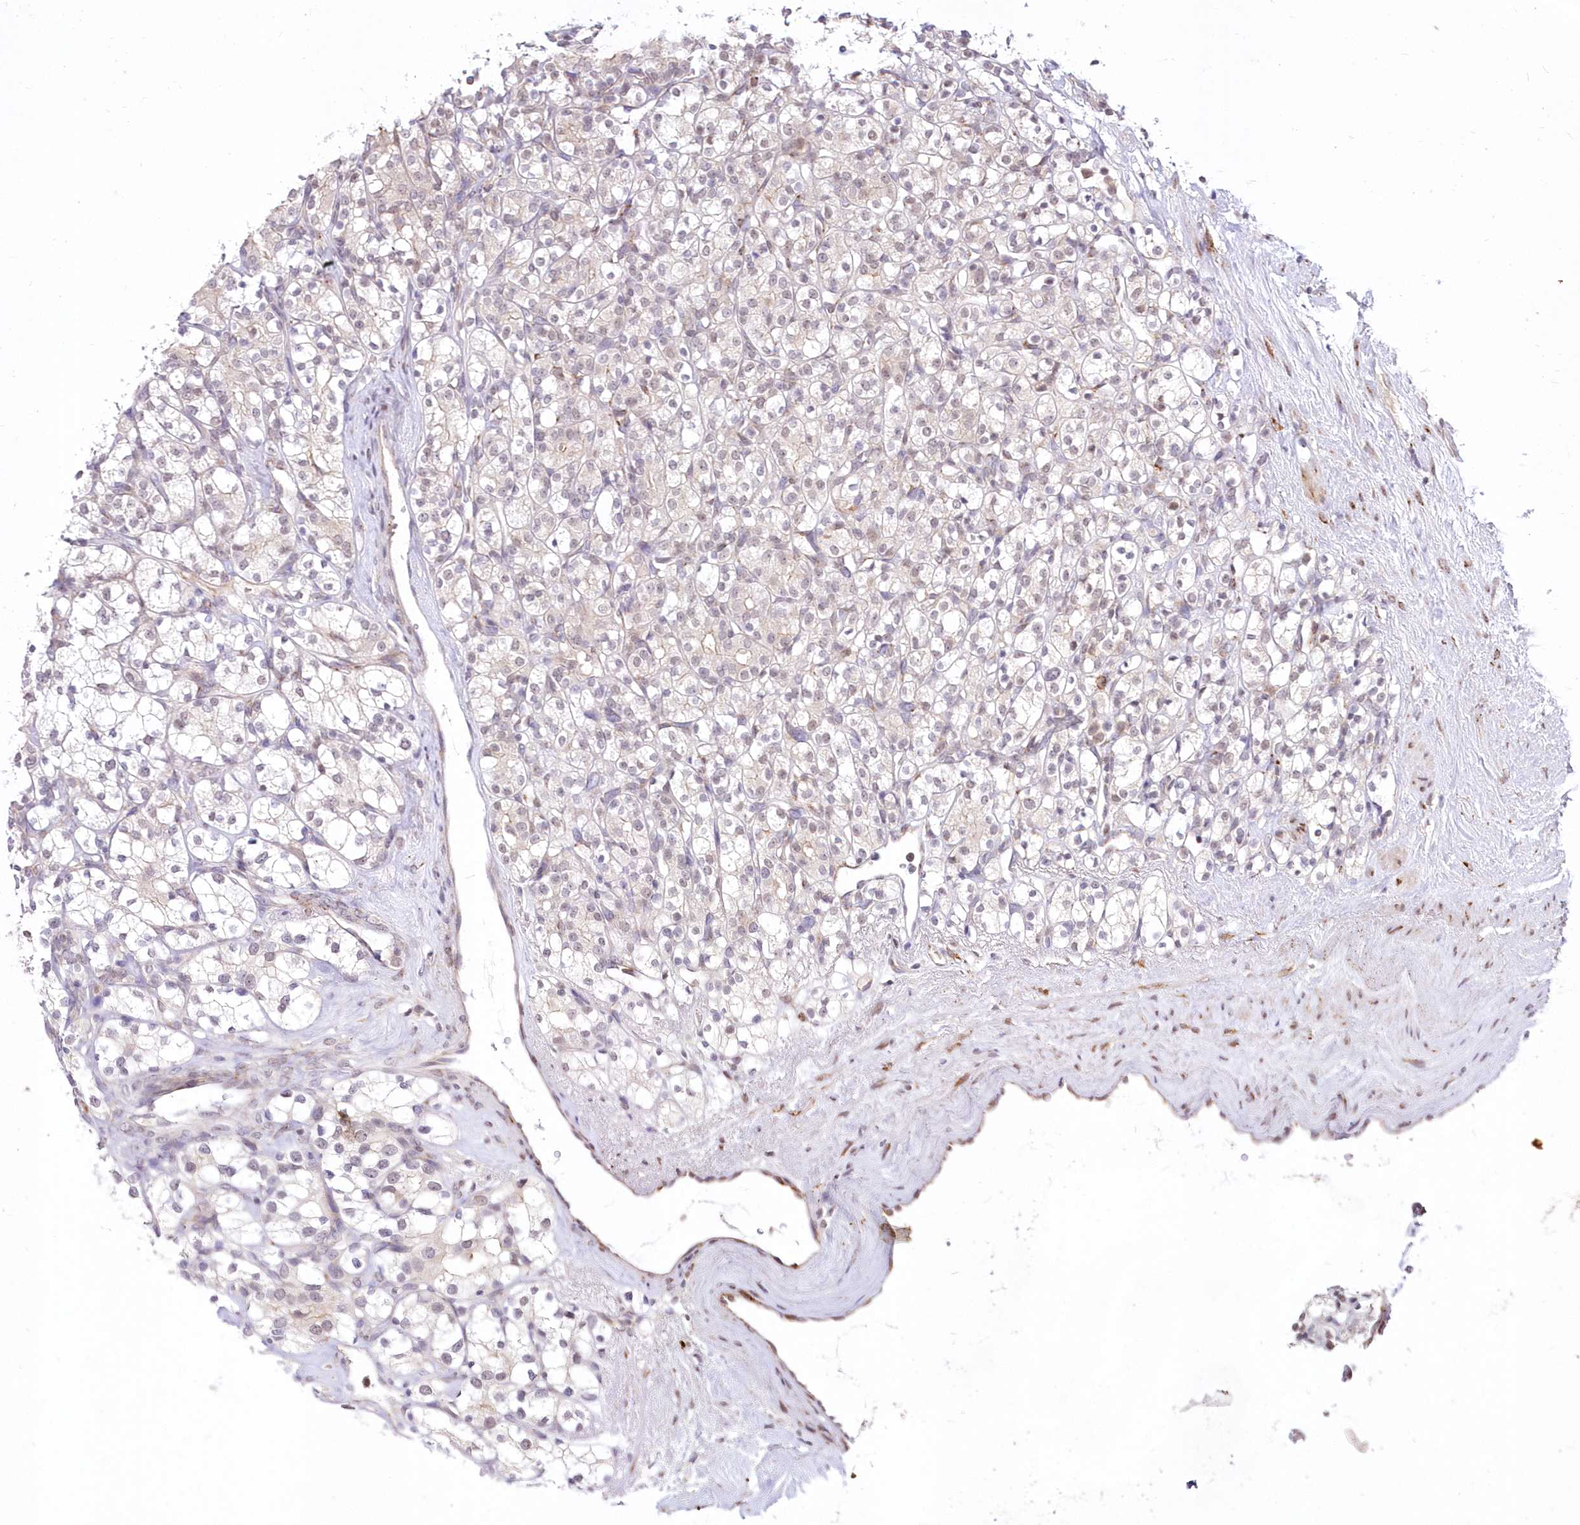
{"staining": {"intensity": "negative", "quantity": "none", "location": "none"}, "tissue": "renal cancer", "cell_type": "Tumor cells", "image_type": "cancer", "snomed": [{"axis": "morphology", "description": "Adenocarcinoma, NOS"}, {"axis": "topography", "description": "Kidney"}], "caption": "This is an immunohistochemistry (IHC) image of human renal cancer (adenocarcinoma). There is no positivity in tumor cells.", "gene": "LDB1", "patient": {"sex": "male", "age": 77}}